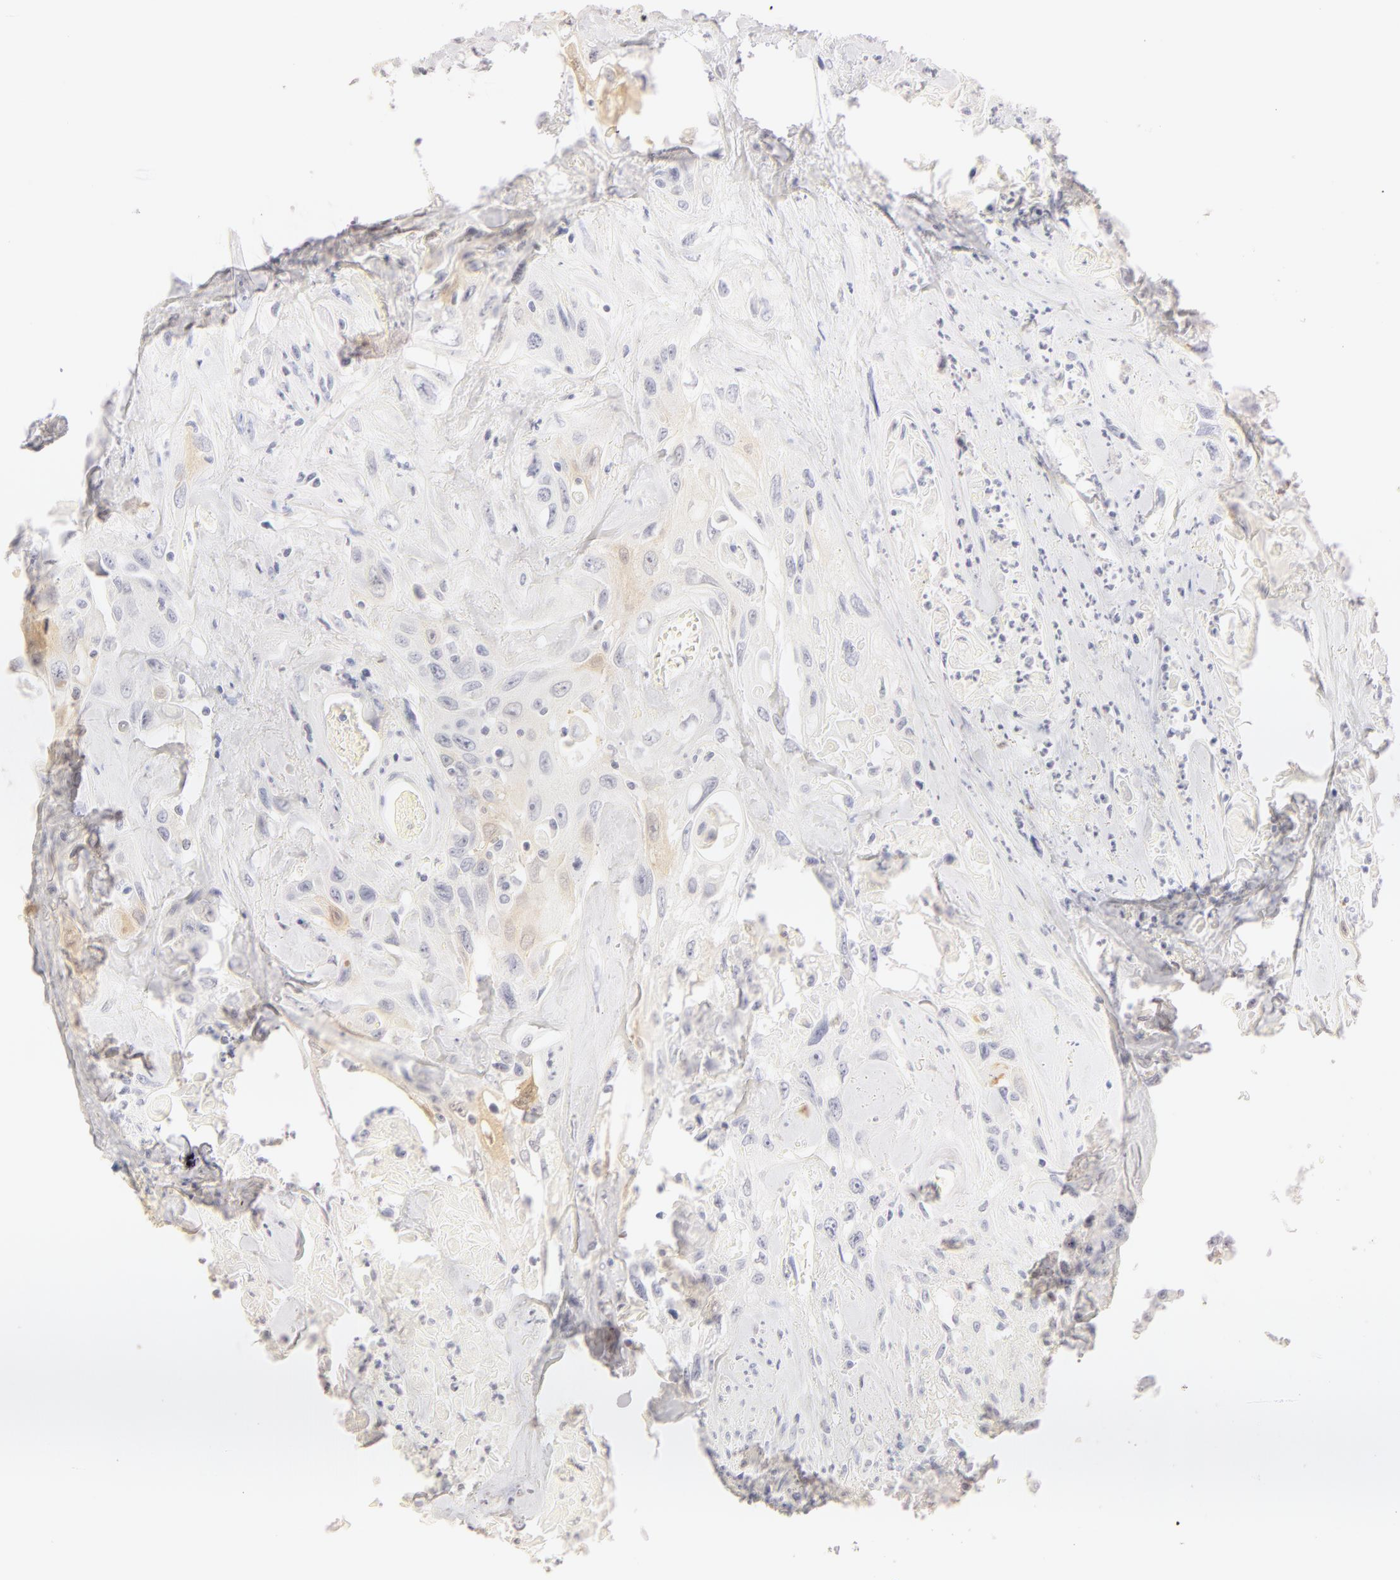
{"staining": {"intensity": "negative", "quantity": "none", "location": "none"}, "tissue": "urothelial cancer", "cell_type": "Tumor cells", "image_type": "cancer", "snomed": [{"axis": "morphology", "description": "Urothelial carcinoma, High grade"}, {"axis": "topography", "description": "Urinary bladder"}], "caption": "DAB immunohistochemical staining of human urothelial cancer reveals no significant positivity in tumor cells.", "gene": "LGALS7B", "patient": {"sex": "female", "age": 84}}